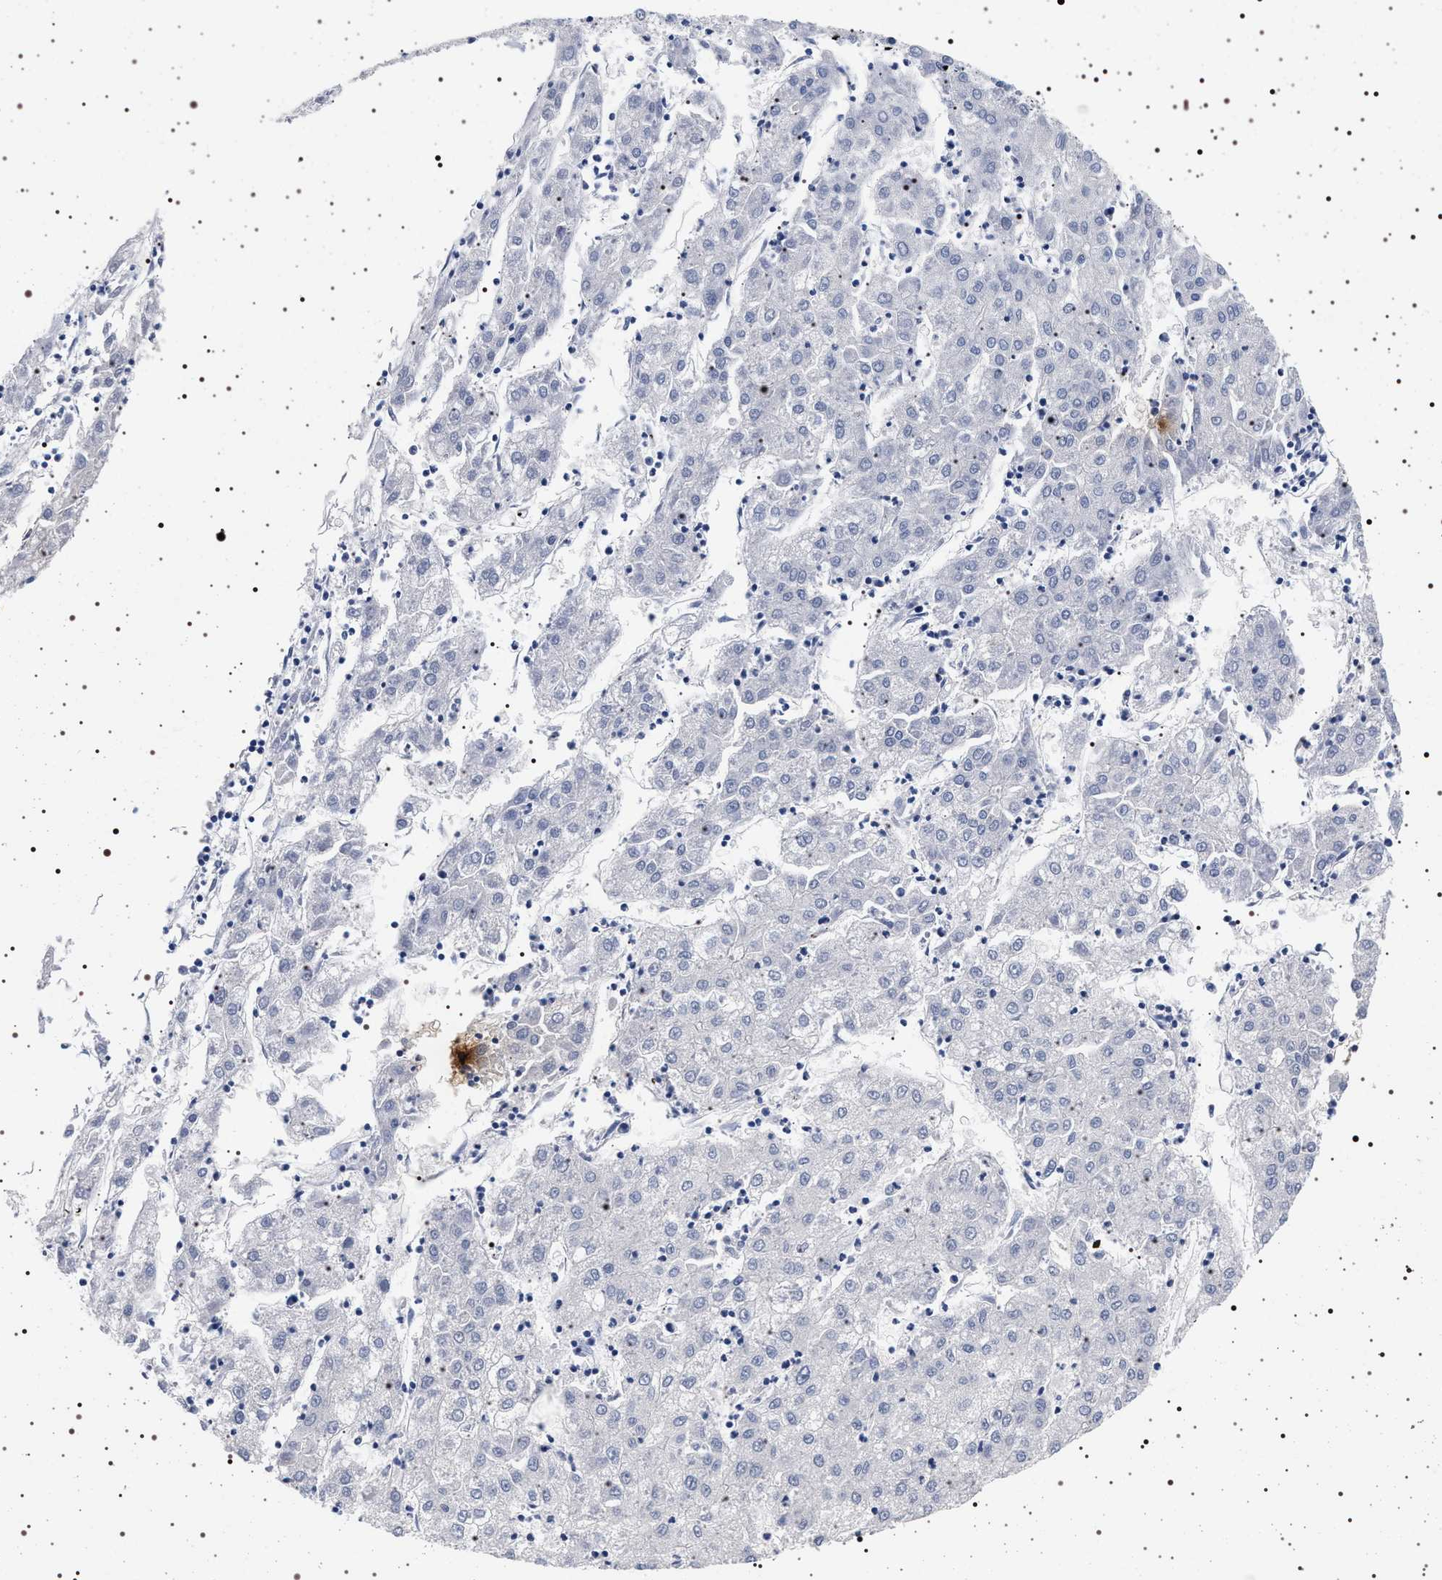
{"staining": {"intensity": "negative", "quantity": "none", "location": "none"}, "tissue": "liver cancer", "cell_type": "Tumor cells", "image_type": "cancer", "snomed": [{"axis": "morphology", "description": "Carcinoma, Hepatocellular, NOS"}, {"axis": "topography", "description": "Liver"}], "caption": "Immunohistochemical staining of human hepatocellular carcinoma (liver) displays no significant staining in tumor cells.", "gene": "MAPK10", "patient": {"sex": "male", "age": 72}}